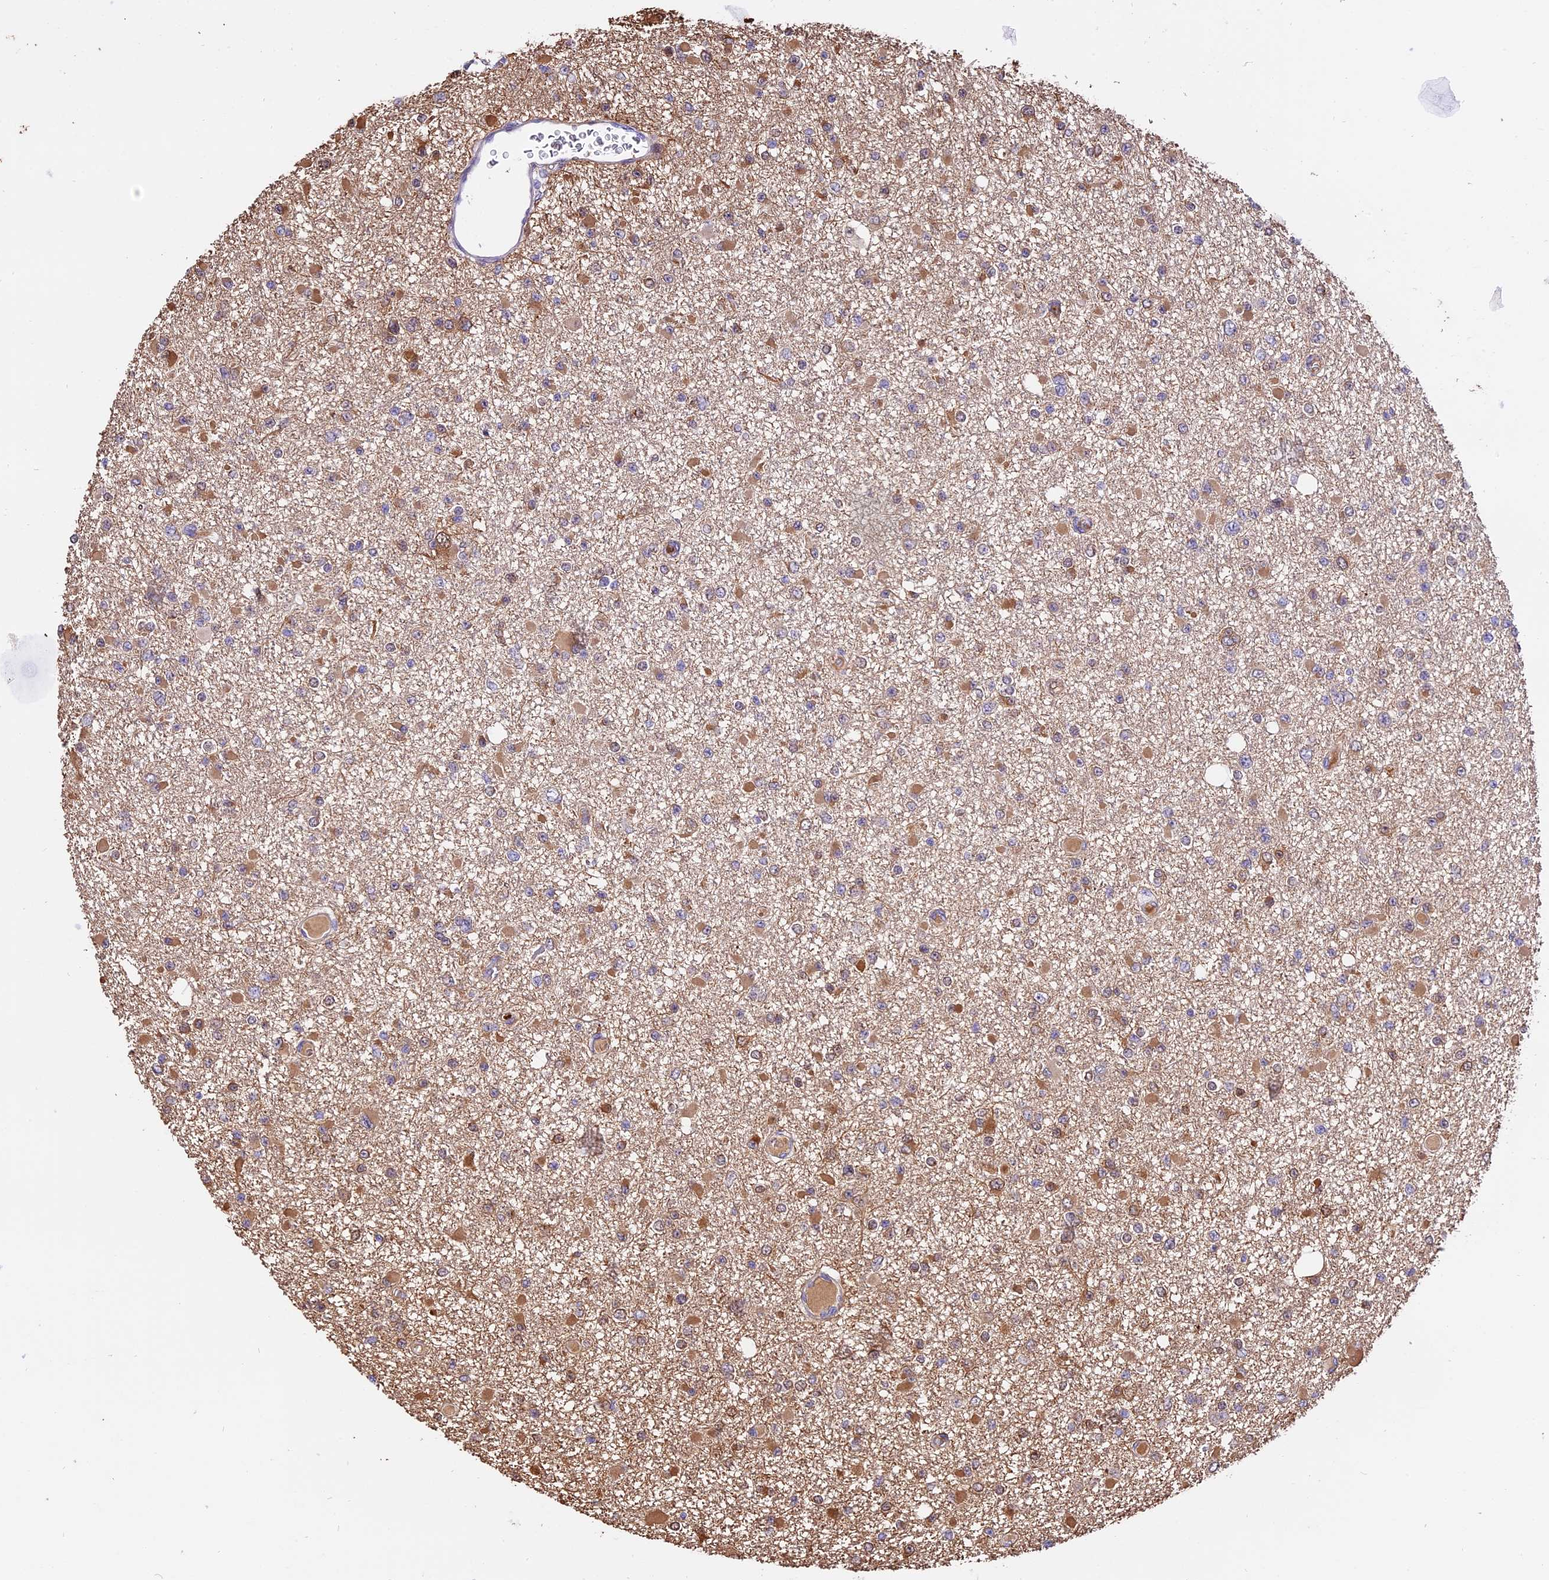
{"staining": {"intensity": "moderate", "quantity": "25%-75%", "location": "cytoplasmic/membranous"}, "tissue": "glioma", "cell_type": "Tumor cells", "image_type": "cancer", "snomed": [{"axis": "morphology", "description": "Glioma, malignant, Low grade"}, {"axis": "topography", "description": "Brain"}], "caption": "Protein staining by immunohistochemistry displays moderate cytoplasmic/membranous expression in about 25%-75% of tumor cells in malignant glioma (low-grade).", "gene": "MAP3K7CL", "patient": {"sex": "female", "age": 22}}